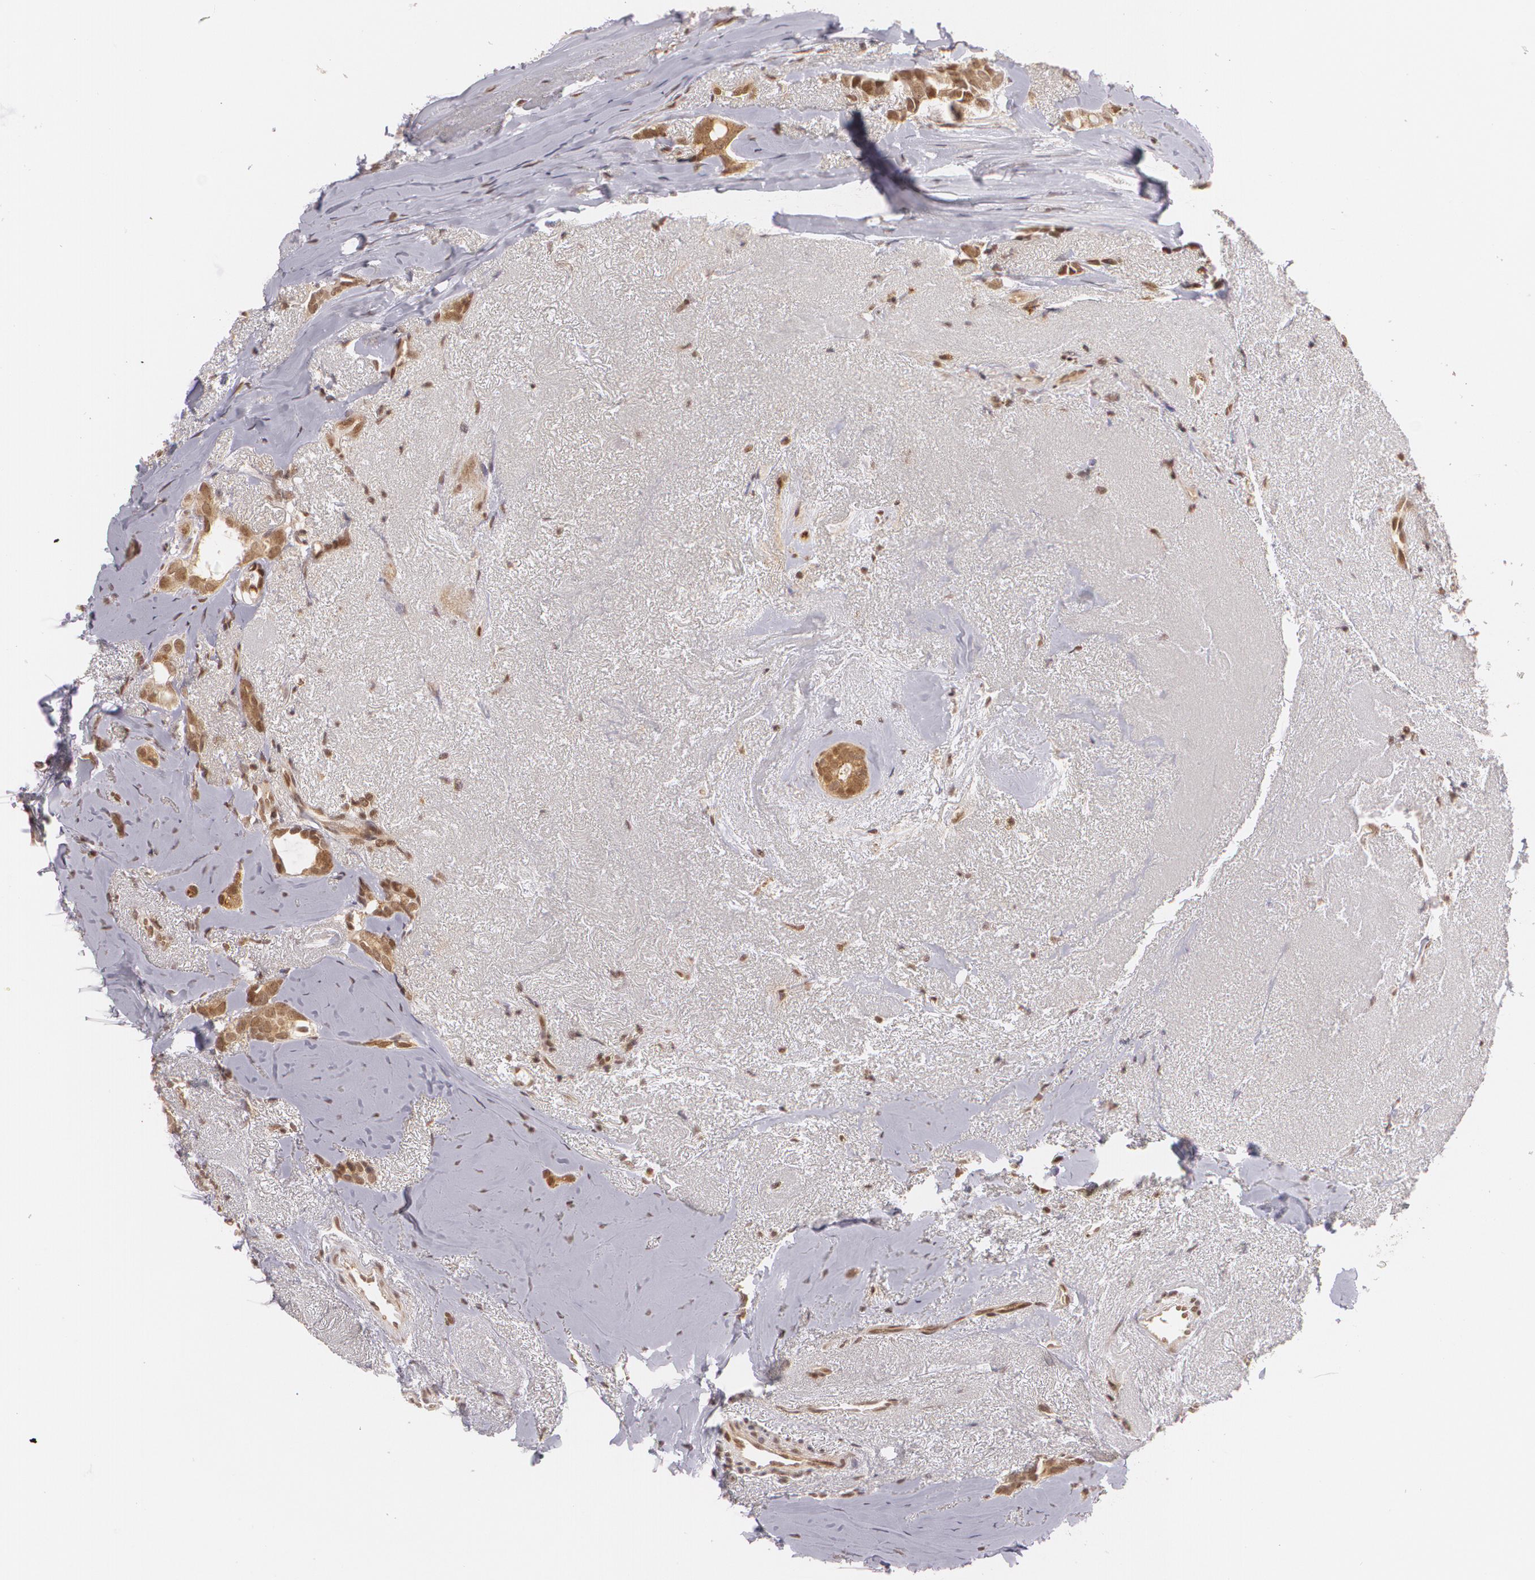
{"staining": {"intensity": "moderate", "quantity": ">75%", "location": "cytoplasmic/membranous,nuclear"}, "tissue": "breast cancer", "cell_type": "Tumor cells", "image_type": "cancer", "snomed": [{"axis": "morphology", "description": "Duct carcinoma"}, {"axis": "topography", "description": "Breast"}], "caption": "DAB immunohistochemical staining of human breast cancer shows moderate cytoplasmic/membranous and nuclear protein staining in approximately >75% of tumor cells.", "gene": "CUL2", "patient": {"sex": "female", "age": 54}}